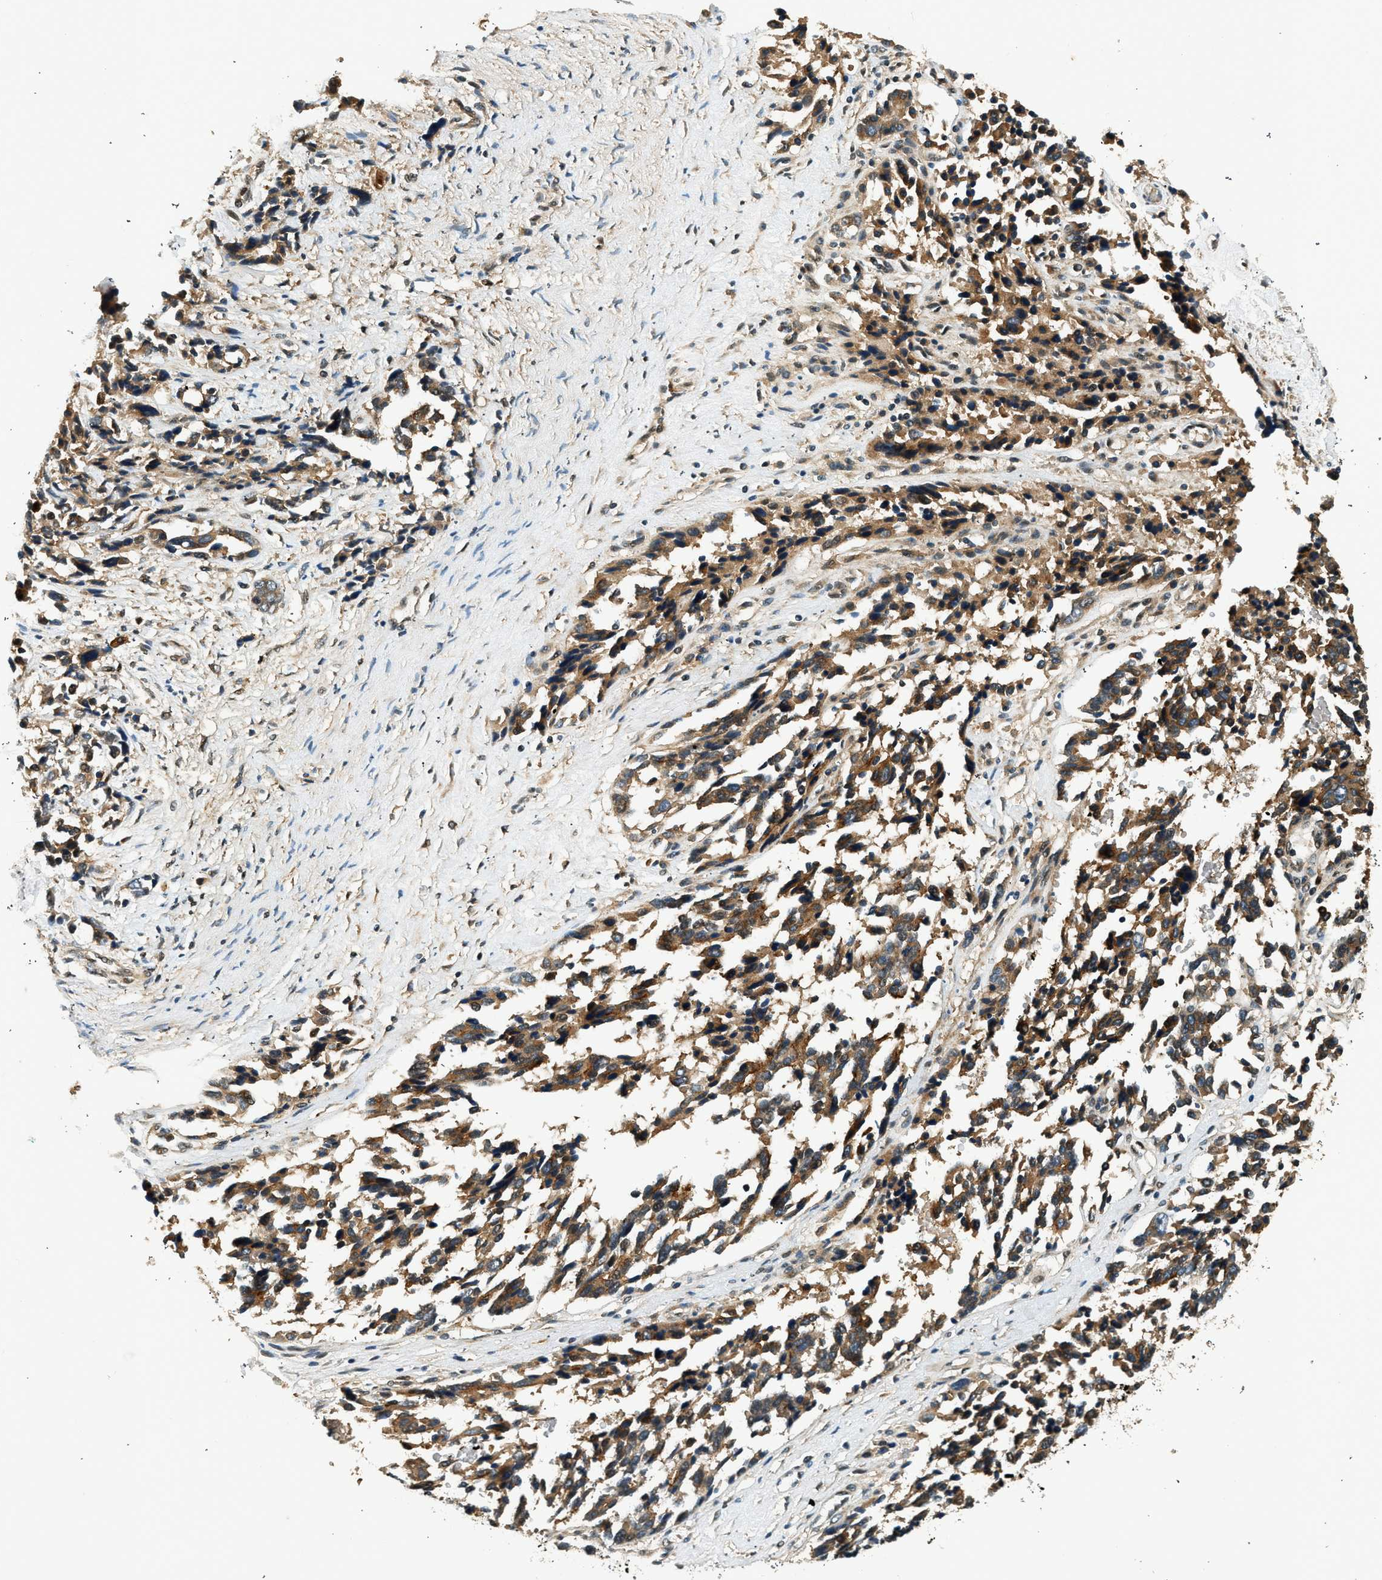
{"staining": {"intensity": "strong", "quantity": ">75%", "location": "cytoplasmic/membranous"}, "tissue": "ovarian cancer", "cell_type": "Tumor cells", "image_type": "cancer", "snomed": [{"axis": "morphology", "description": "Cystadenocarcinoma, serous, NOS"}, {"axis": "topography", "description": "Ovary"}], "caption": "High-magnification brightfield microscopy of ovarian serous cystadenocarcinoma stained with DAB (brown) and counterstained with hematoxylin (blue). tumor cells exhibit strong cytoplasmic/membranous staining is appreciated in about>75% of cells.", "gene": "ARHGEF11", "patient": {"sex": "female", "age": 44}}